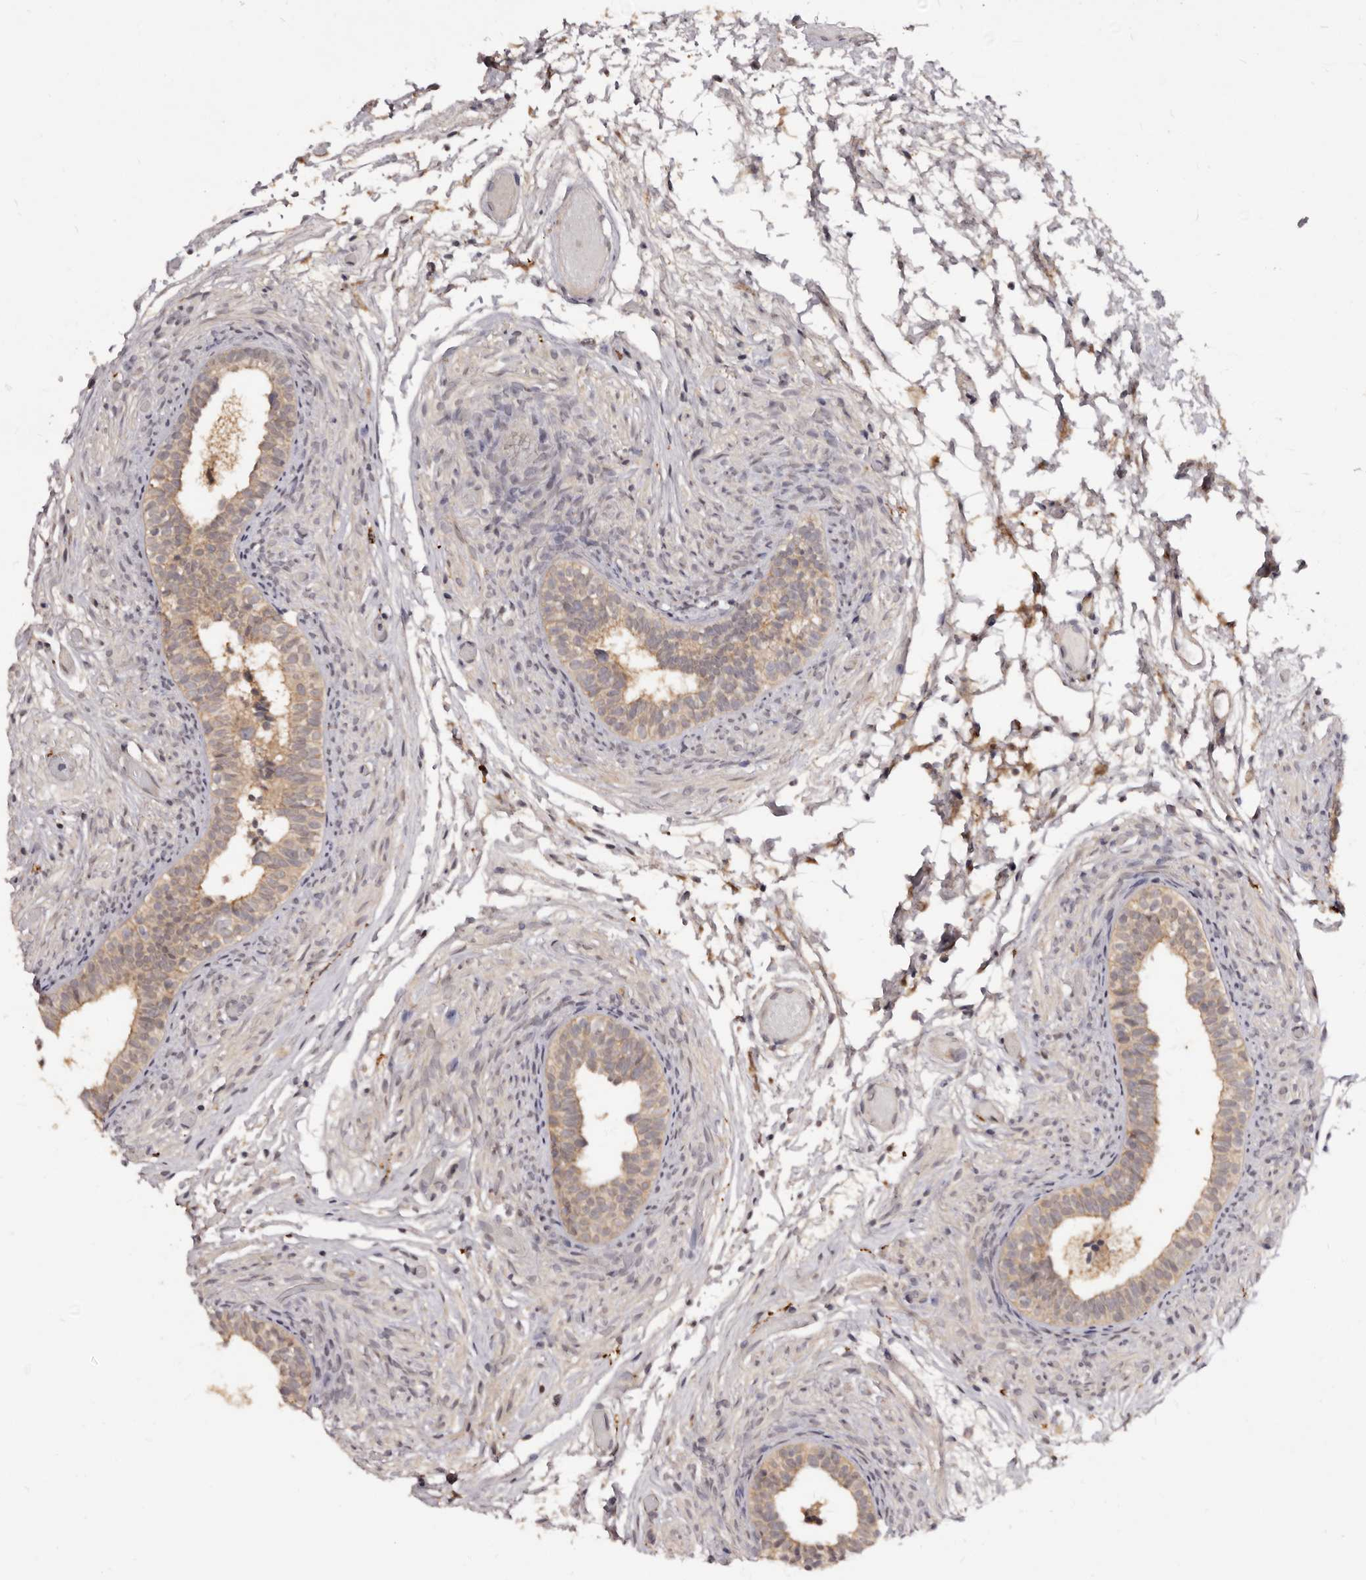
{"staining": {"intensity": "moderate", "quantity": ">75%", "location": "cytoplasmic/membranous"}, "tissue": "epididymis", "cell_type": "Glandular cells", "image_type": "normal", "snomed": [{"axis": "morphology", "description": "Normal tissue, NOS"}, {"axis": "topography", "description": "Epididymis"}], "caption": "The micrograph demonstrates staining of normal epididymis, revealing moderate cytoplasmic/membranous protein positivity (brown color) within glandular cells. The staining was performed using DAB (3,3'-diaminobenzidine) to visualize the protein expression in brown, while the nuclei were stained in blue with hematoxylin (Magnification: 20x).", "gene": "INAVA", "patient": {"sex": "male", "age": 5}}